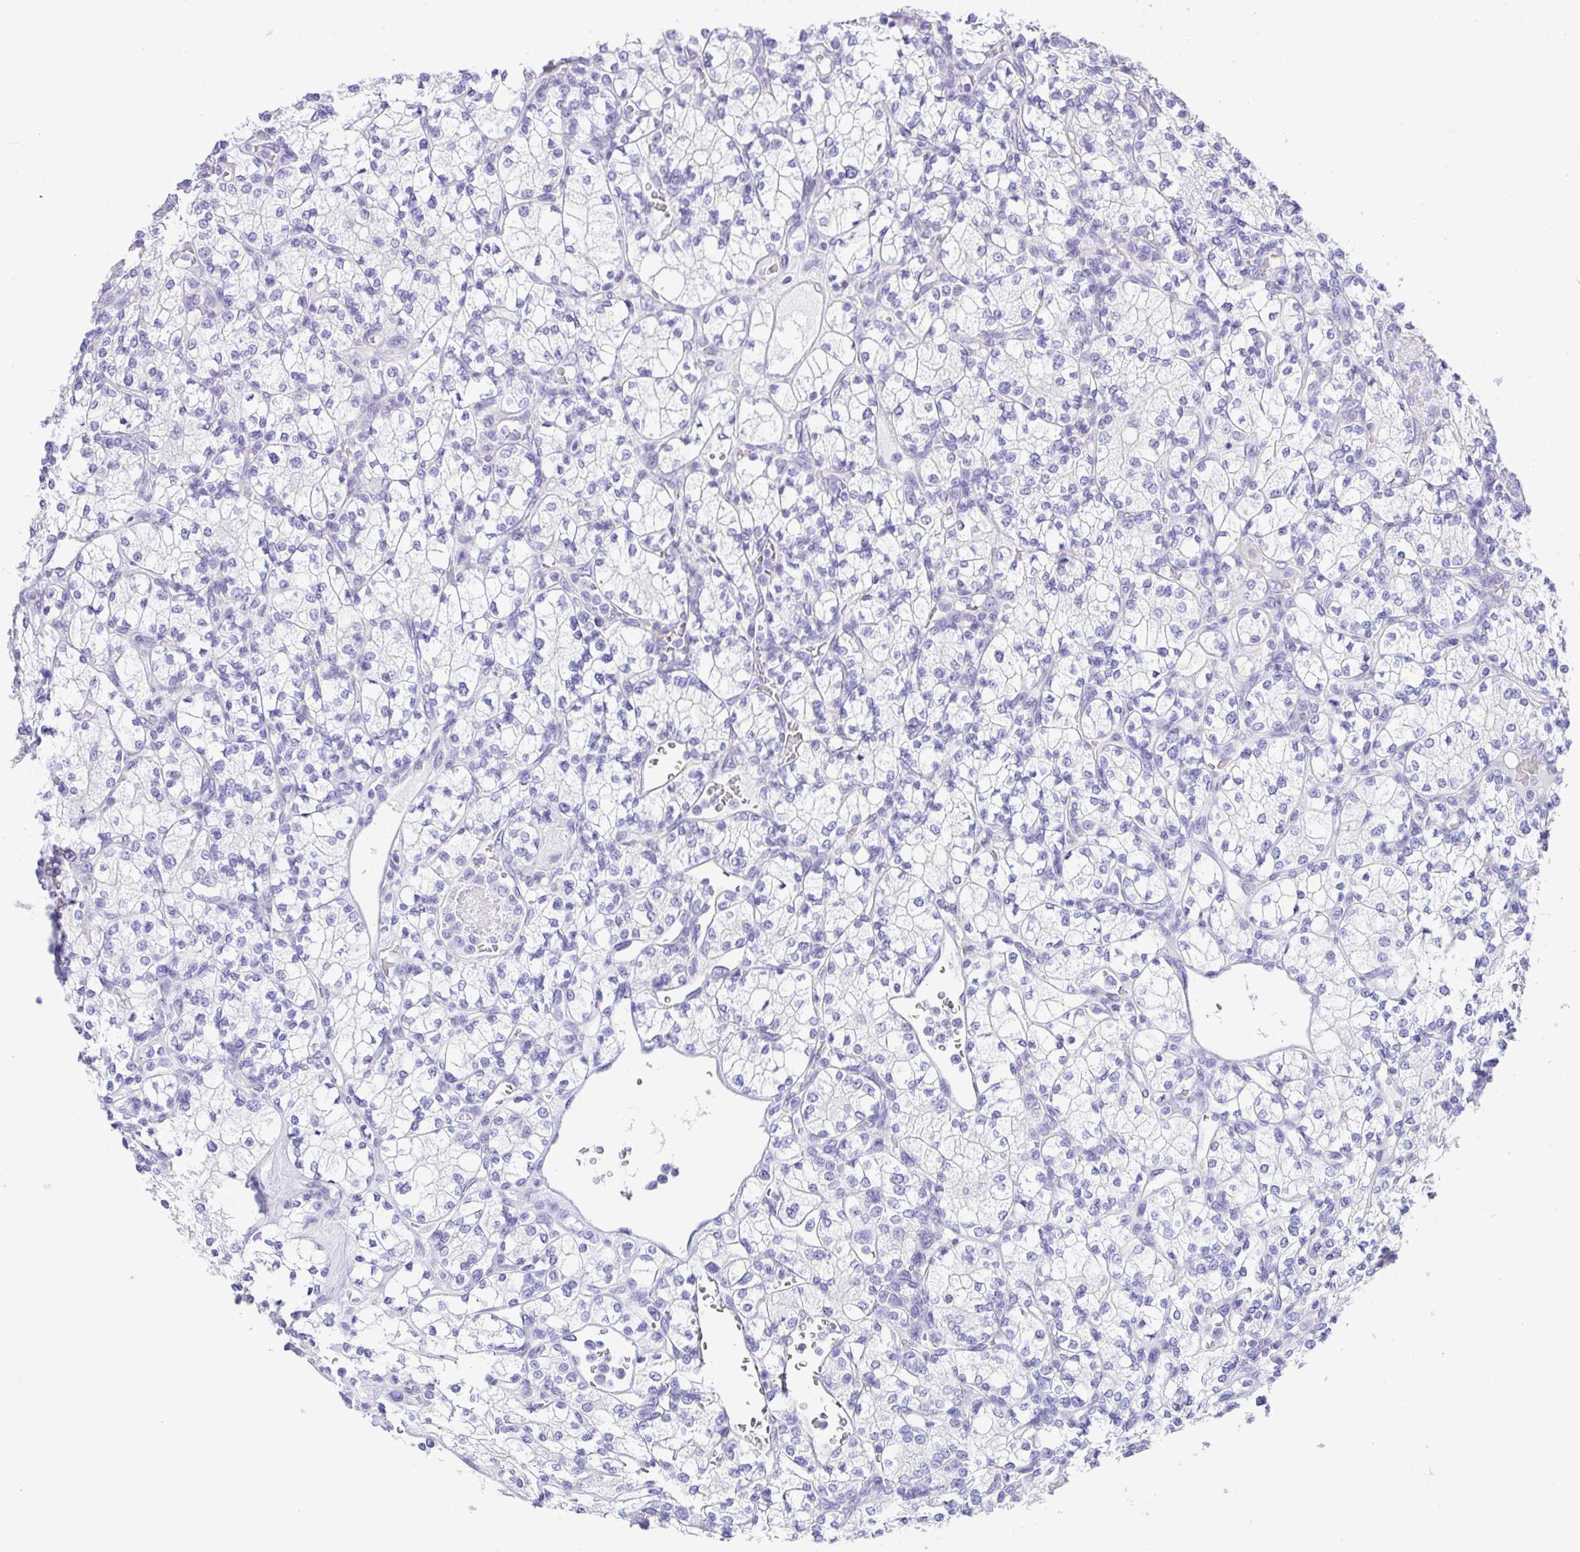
{"staining": {"intensity": "negative", "quantity": "none", "location": "none"}, "tissue": "renal cancer", "cell_type": "Tumor cells", "image_type": "cancer", "snomed": [{"axis": "morphology", "description": "Adenocarcinoma, NOS"}, {"axis": "topography", "description": "Kidney"}], "caption": "Protein analysis of renal cancer displays no significant staining in tumor cells.", "gene": "RRM2", "patient": {"sex": "male", "age": 77}}